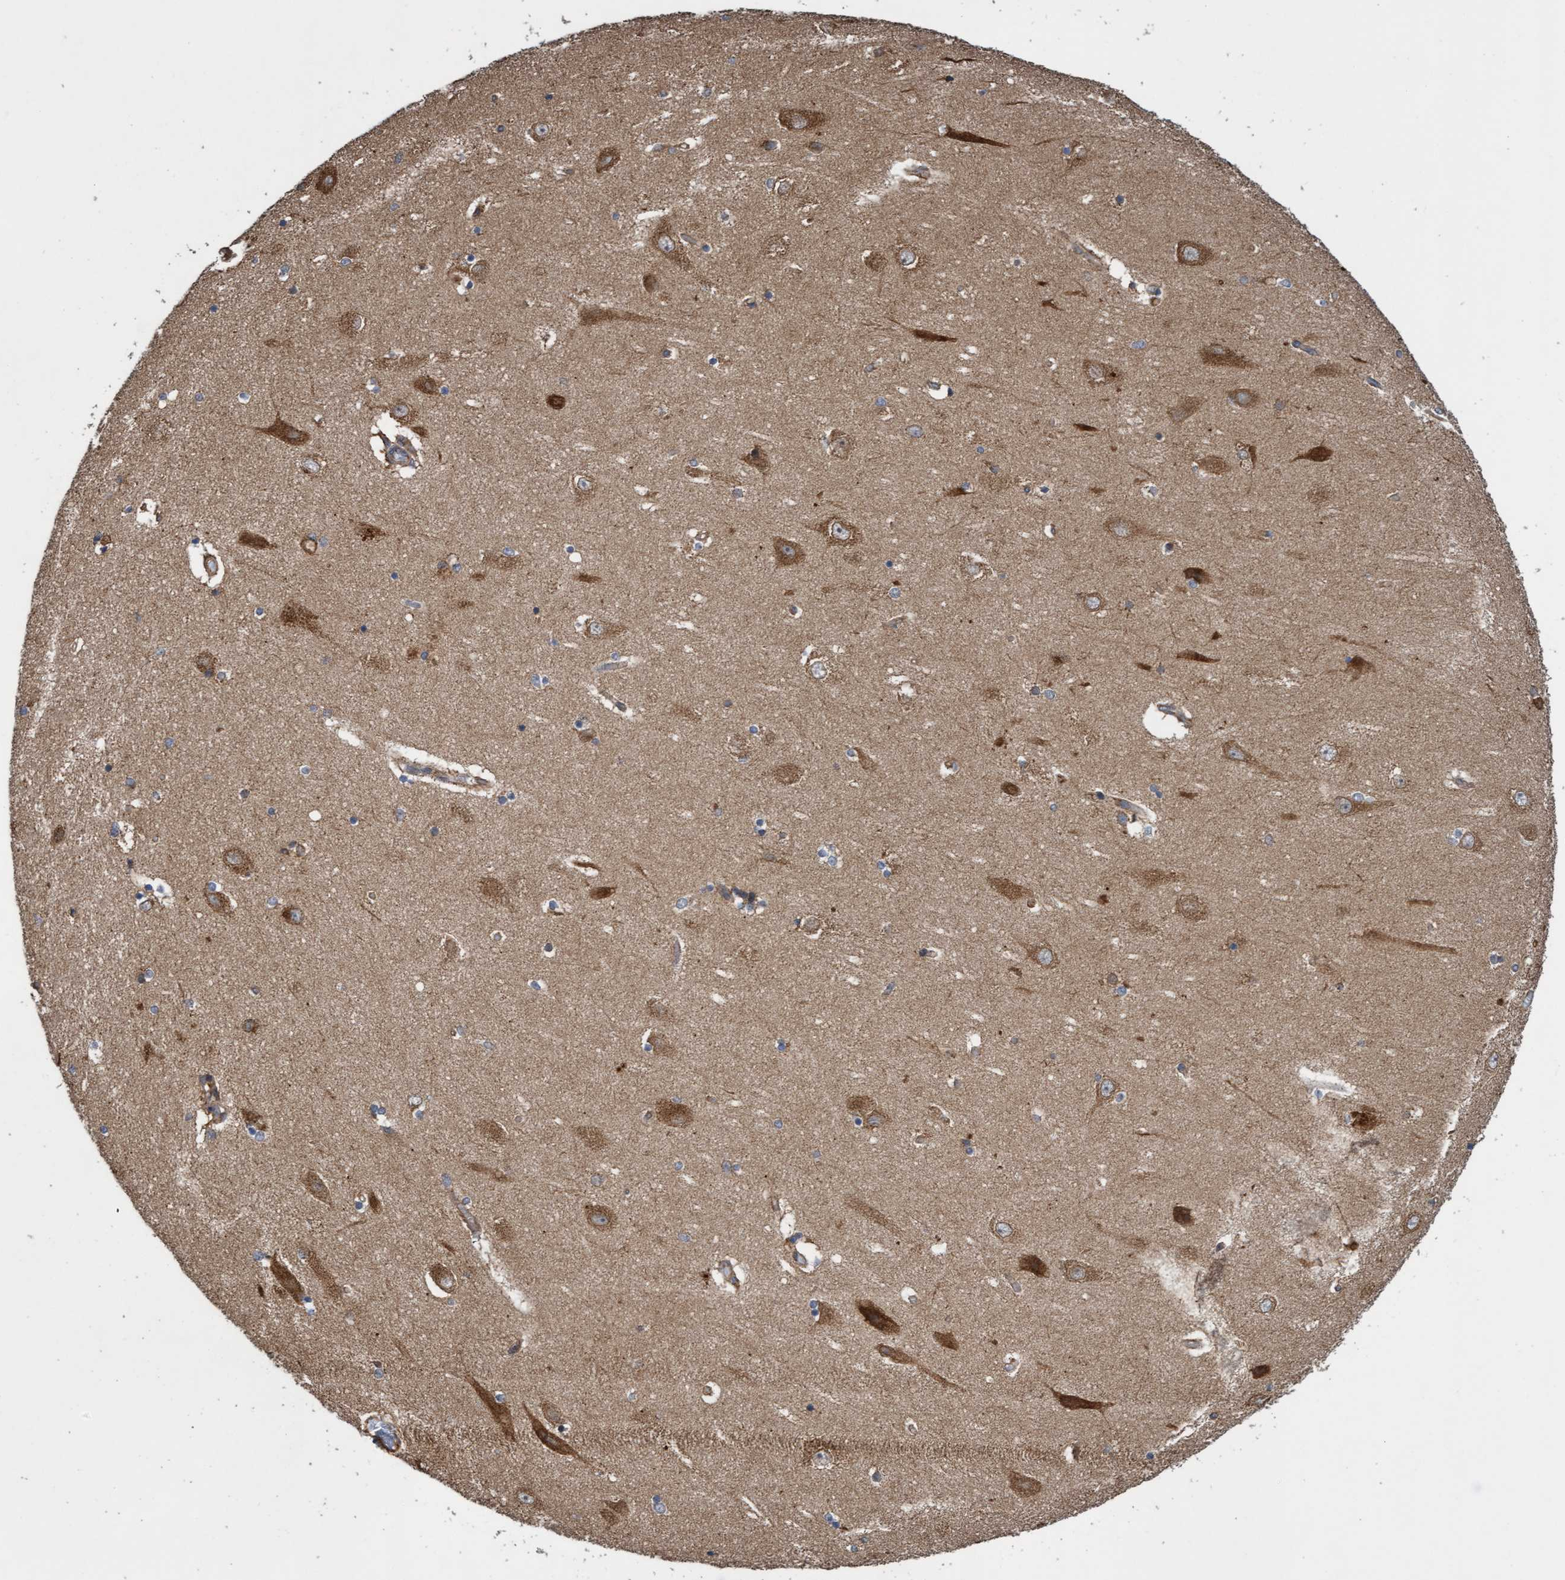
{"staining": {"intensity": "moderate", "quantity": "<25%", "location": "cytoplasmic/membranous"}, "tissue": "hippocampus", "cell_type": "Glial cells", "image_type": "normal", "snomed": [{"axis": "morphology", "description": "Normal tissue, NOS"}, {"axis": "topography", "description": "Hippocampus"}], "caption": "Protein expression analysis of benign hippocampus reveals moderate cytoplasmic/membranous staining in approximately <25% of glial cells. (DAB IHC with brightfield microscopy, high magnification).", "gene": "ITFG1", "patient": {"sex": "female", "age": 54}}